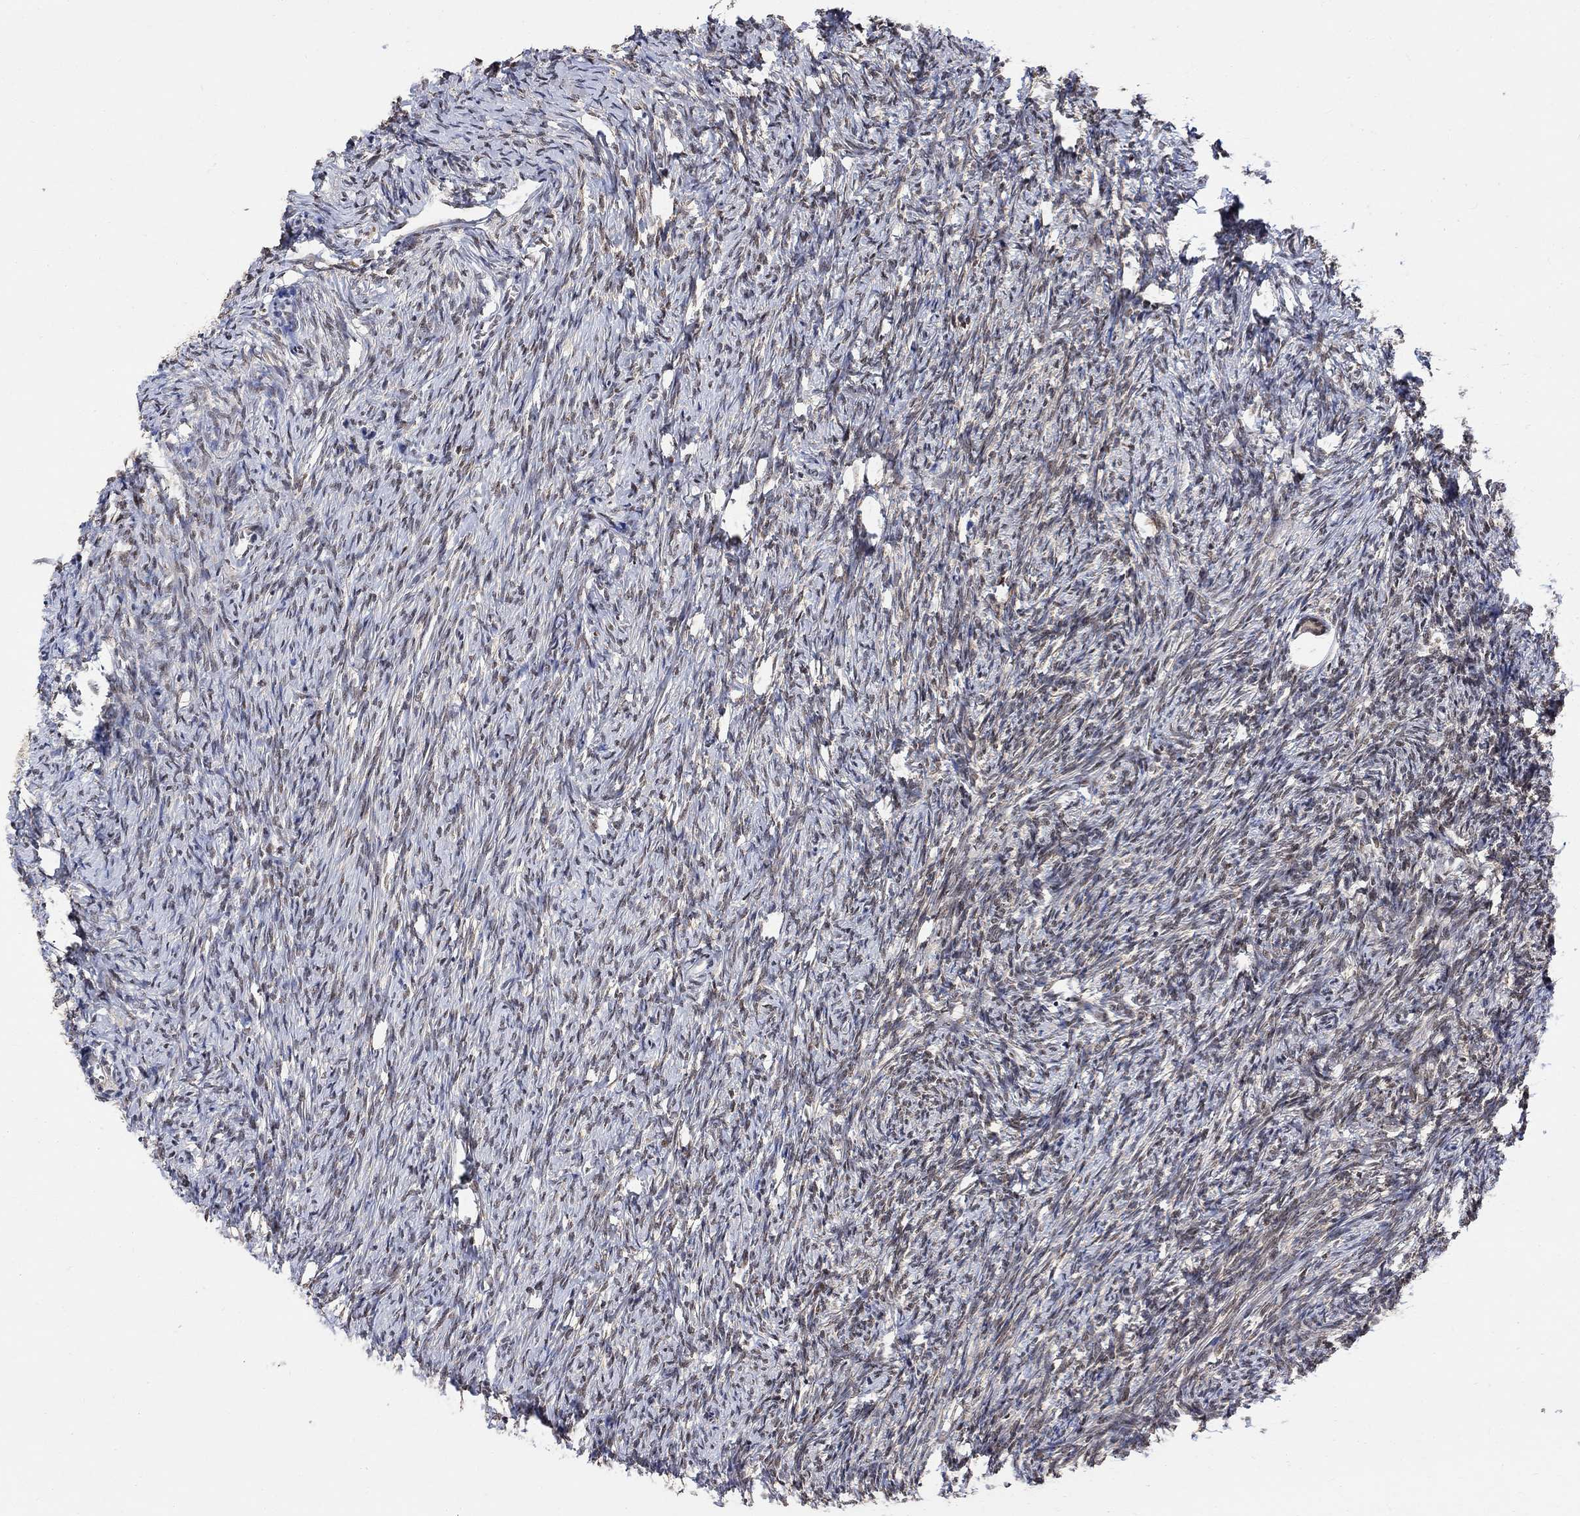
{"staining": {"intensity": "negative", "quantity": "none", "location": "none"}, "tissue": "ovary", "cell_type": "Follicle cells", "image_type": "normal", "snomed": [{"axis": "morphology", "description": "Normal tissue, NOS"}, {"axis": "topography", "description": "Ovary"}], "caption": "IHC micrograph of unremarkable ovary stained for a protein (brown), which demonstrates no positivity in follicle cells.", "gene": "E4F1", "patient": {"sex": "female", "age": 39}}